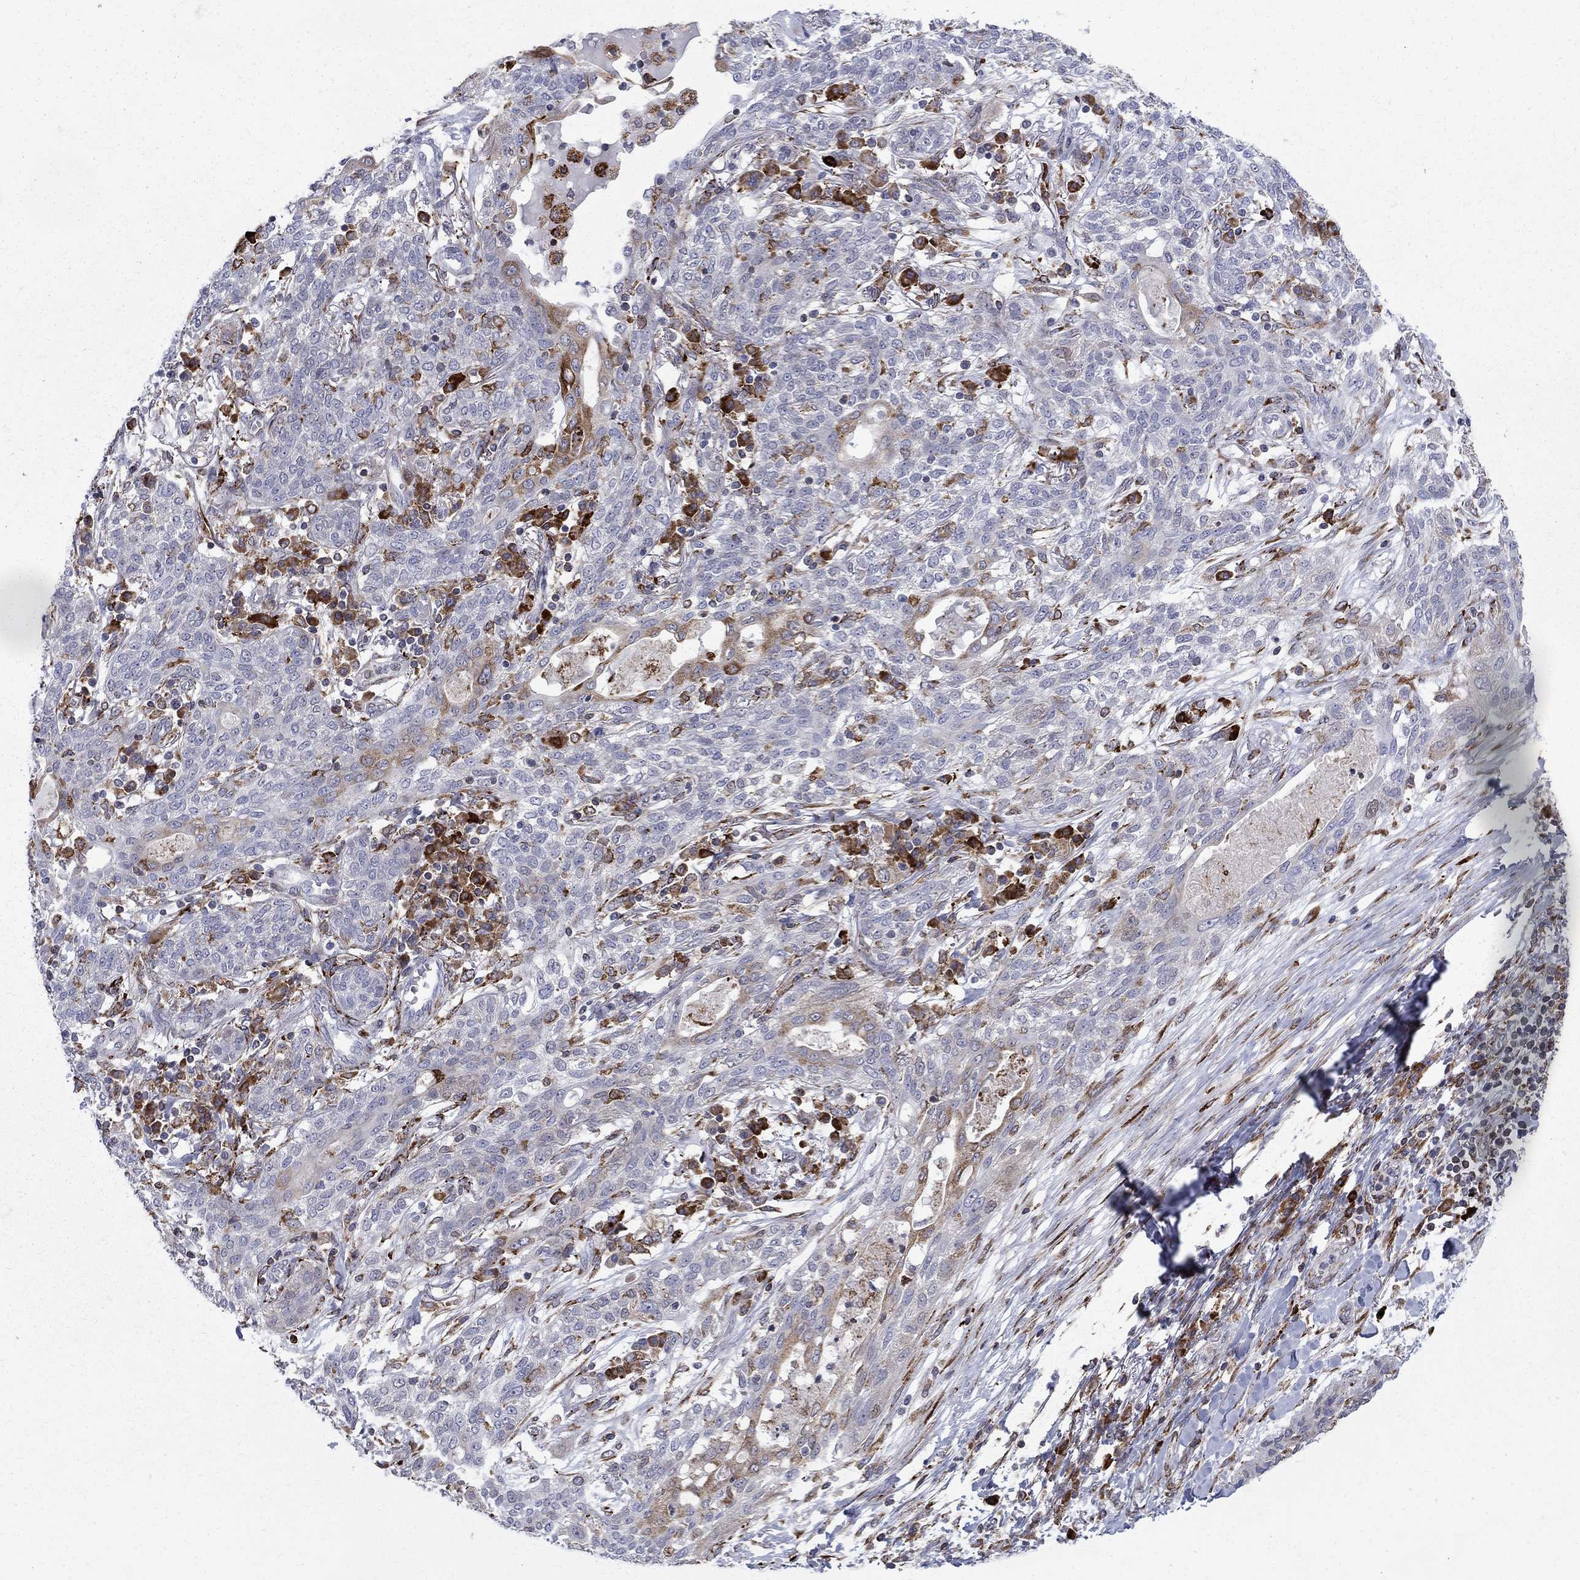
{"staining": {"intensity": "moderate", "quantity": "<25%", "location": "cytoplasmic/membranous"}, "tissue": "lung cancer", "cell_type": "Tumor cells", "image_type": "cancer", "snomed": [{"axis": "morphology", "description": "Squamous cell carcinoma, NOS"}, {"axis": "topography", "description": "Lung"}], "caption": "Lung squamous cell carcinoma stained for a protein (brown) exhibits moderate cytoplasmic/membranous positive staining in about <25% of tumor cells.", "gene": "CAB39L", "patient": {"sex": "female", "age": 70}}